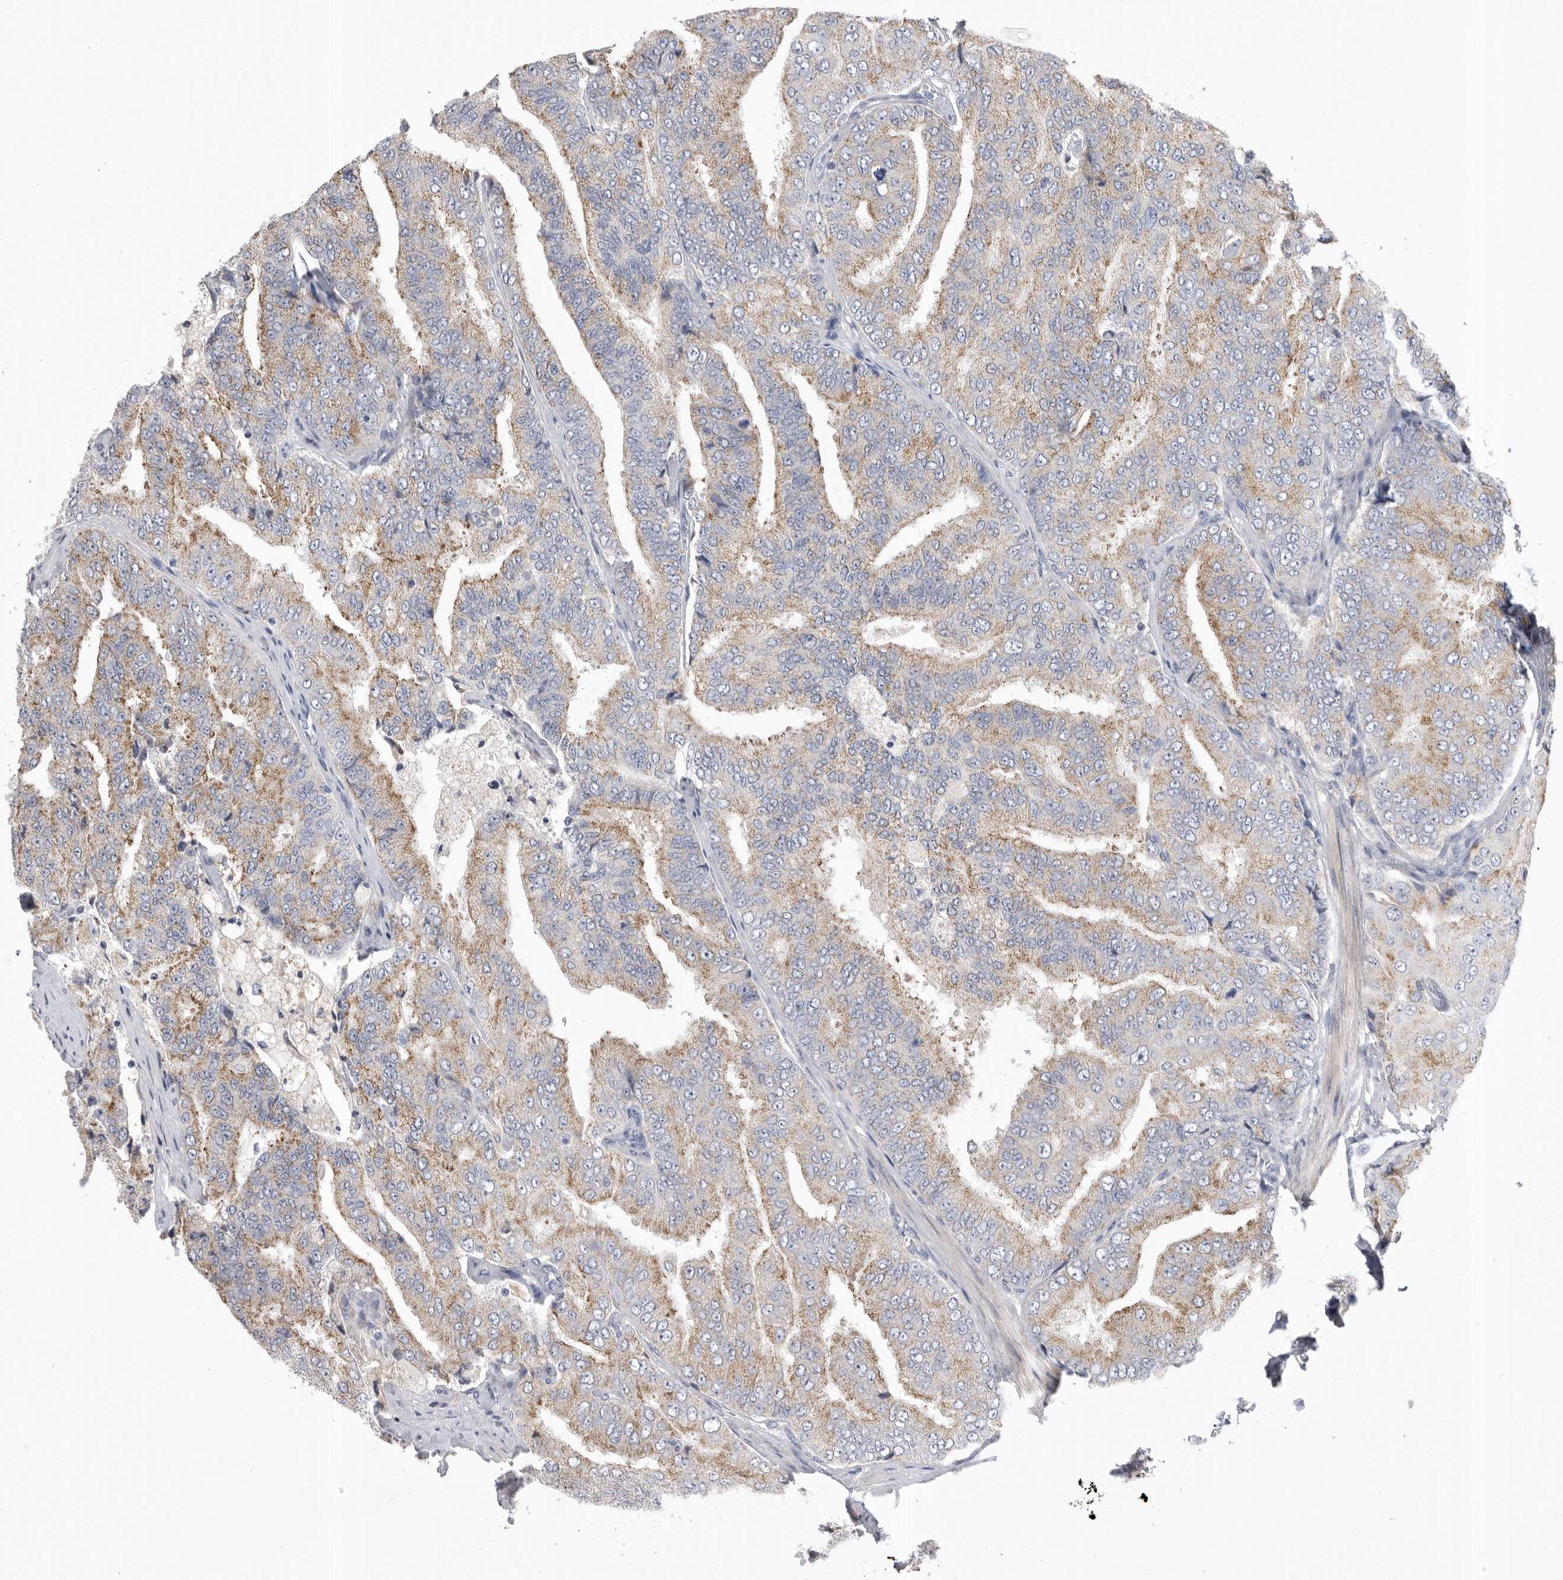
{"staining": {"intensity": "moderate", "quantity": "25%-75%", "location": "cytoplasmic/membranous"}, "tissue": "prostate cancer", "cell_type": "Tumor cells", "image_type": "cancer", "snomed": [{"axis": "morphology", "description": "Adenocarcinoma, High grade"}, {"axis": "topography", "description": "Prostate"}], "caption": "A photomicrograph showing moderate cytoplasmic/membranous positivity in approximately 25%-75% of tumor cells in high-grade adenocarcinoma (prostate), as visualized by brown immunohistochemical staining.", "gene": "CCDC126", "patient": {"sex": "male", "age": 58}}